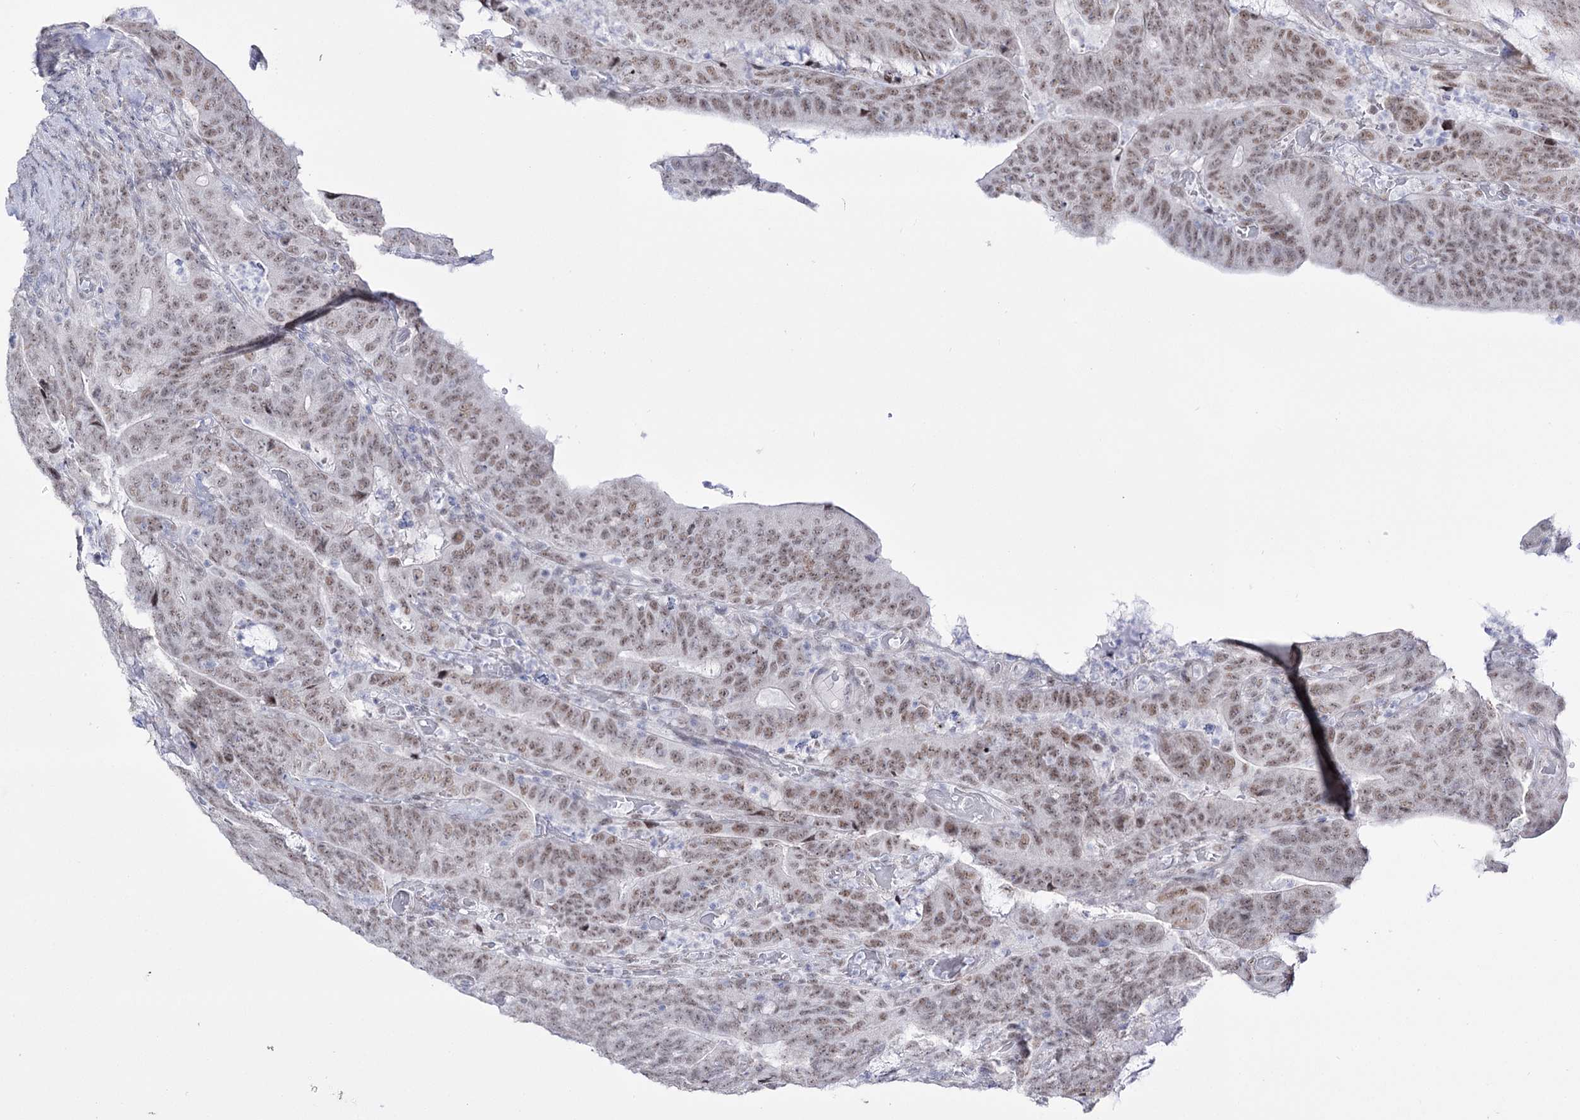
{"staining": {"intensity": "moderate", "quantity": "25%-75%", "location": "nuclear"}, "tissue": "colorectal cancer", "cell_type": "Tumor cells", "image_type": "cancer", "snomed": [{"axis": "morphology", "description": "Normal tissue, NOS"}, {"axis": "morphology", "description": "Adenocarcinoma, NOS"}, {"axis": "topography", "description": "Colon"}], "caption": "Moderate nuclear staining for a protein is identified in approximately 25%-75% of tumor cells of colorectal cancer using immunohistochemistry.", "gene": "RBM15B", "patient": {"sex": "female", "age": 75}}